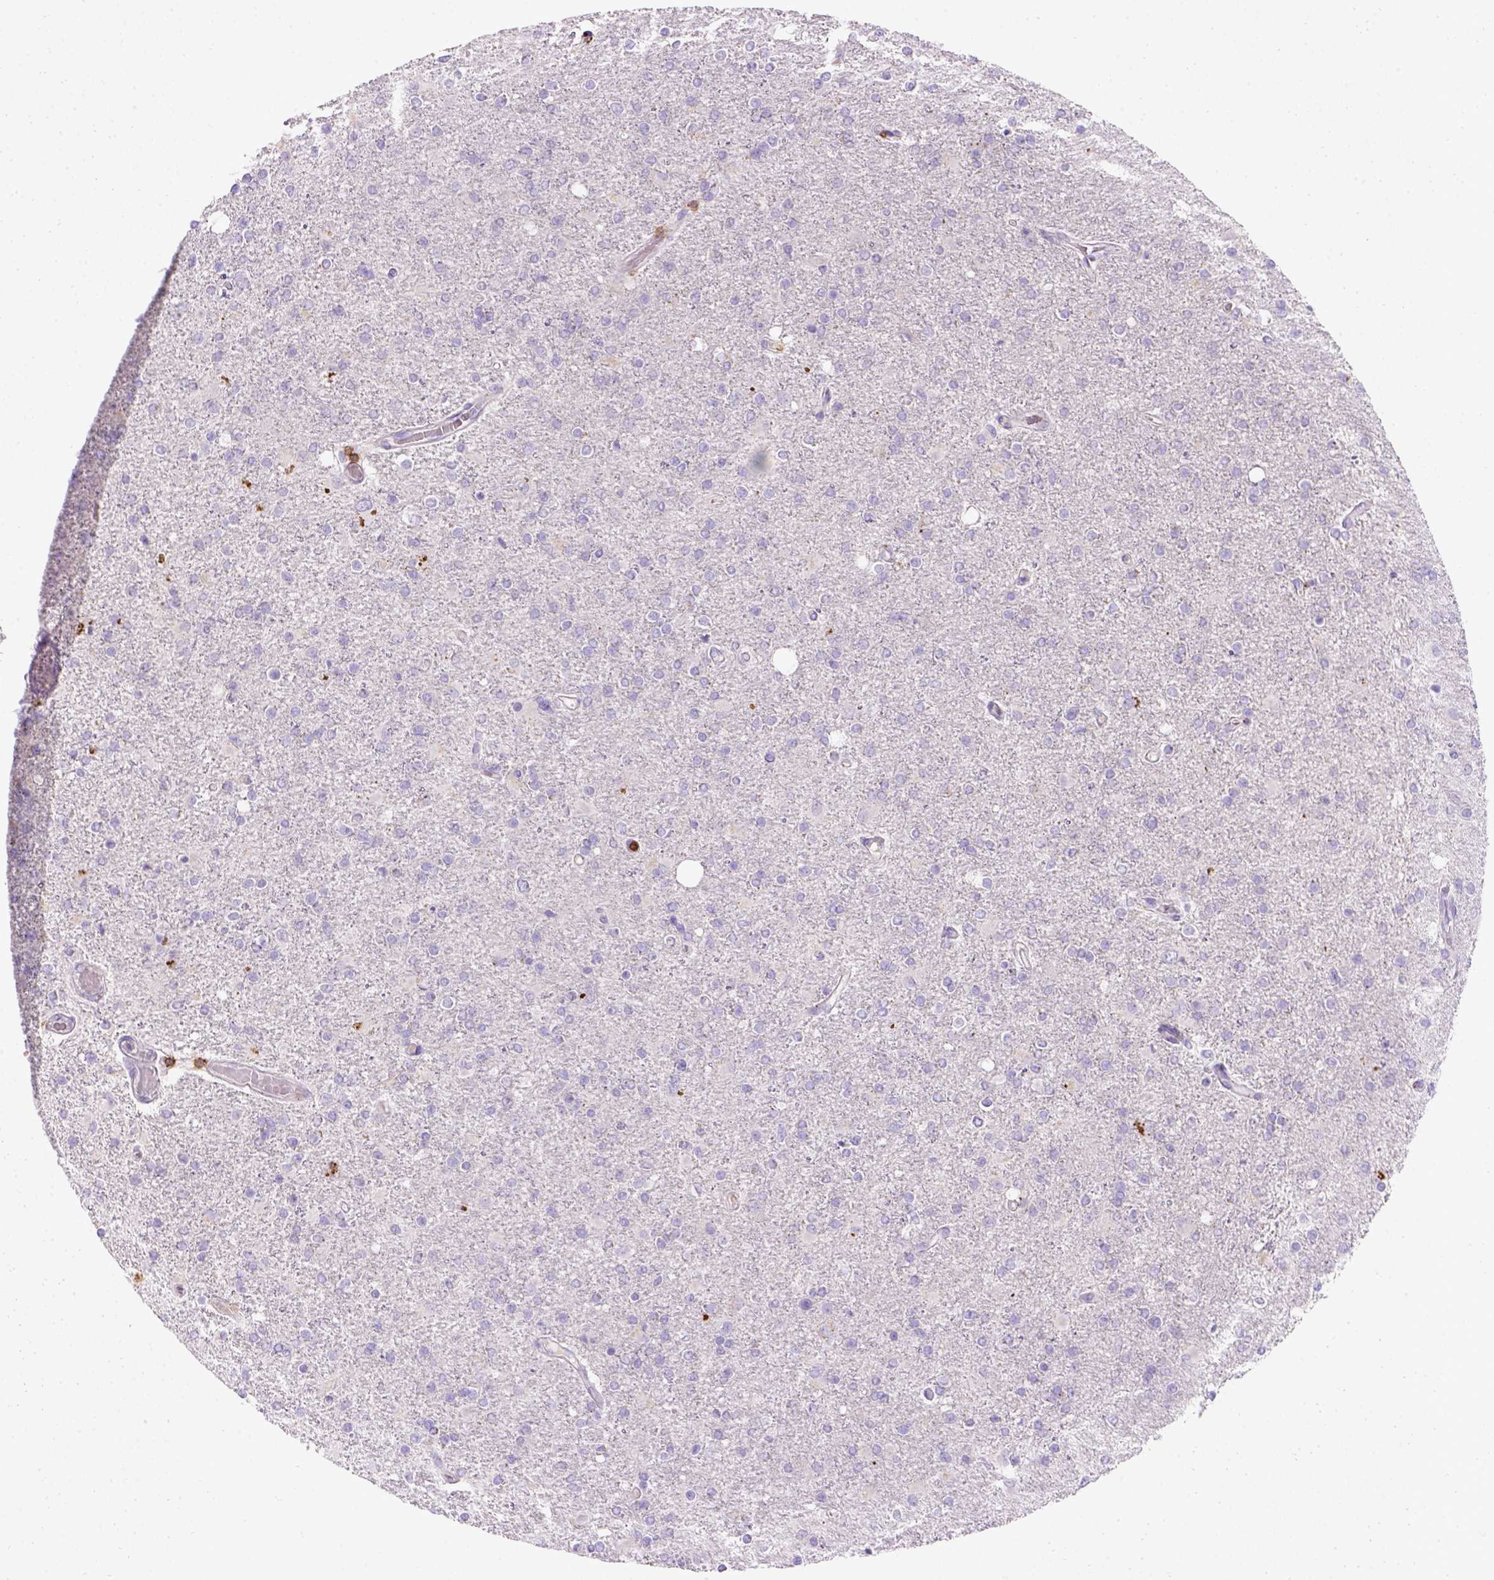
{"staining": {"intensity": "negative", "quantity": "none", "location": "none"}, "tissue": "glioma", "cell_type": "Tumor cells", "image_type": "cancer", "snomed": [{"axis": "morphology", "description": "Glioma, malignant, High grade"}, {"axis": "topography", "description": "Cerebral cortex"}], "caption": "This is an immunohistochemistry (IHC) histopathology image of glioma. There is no positivity in tumor cells.", "gene": "CD3E", "patient": {"sex": "male", "age": 70}}